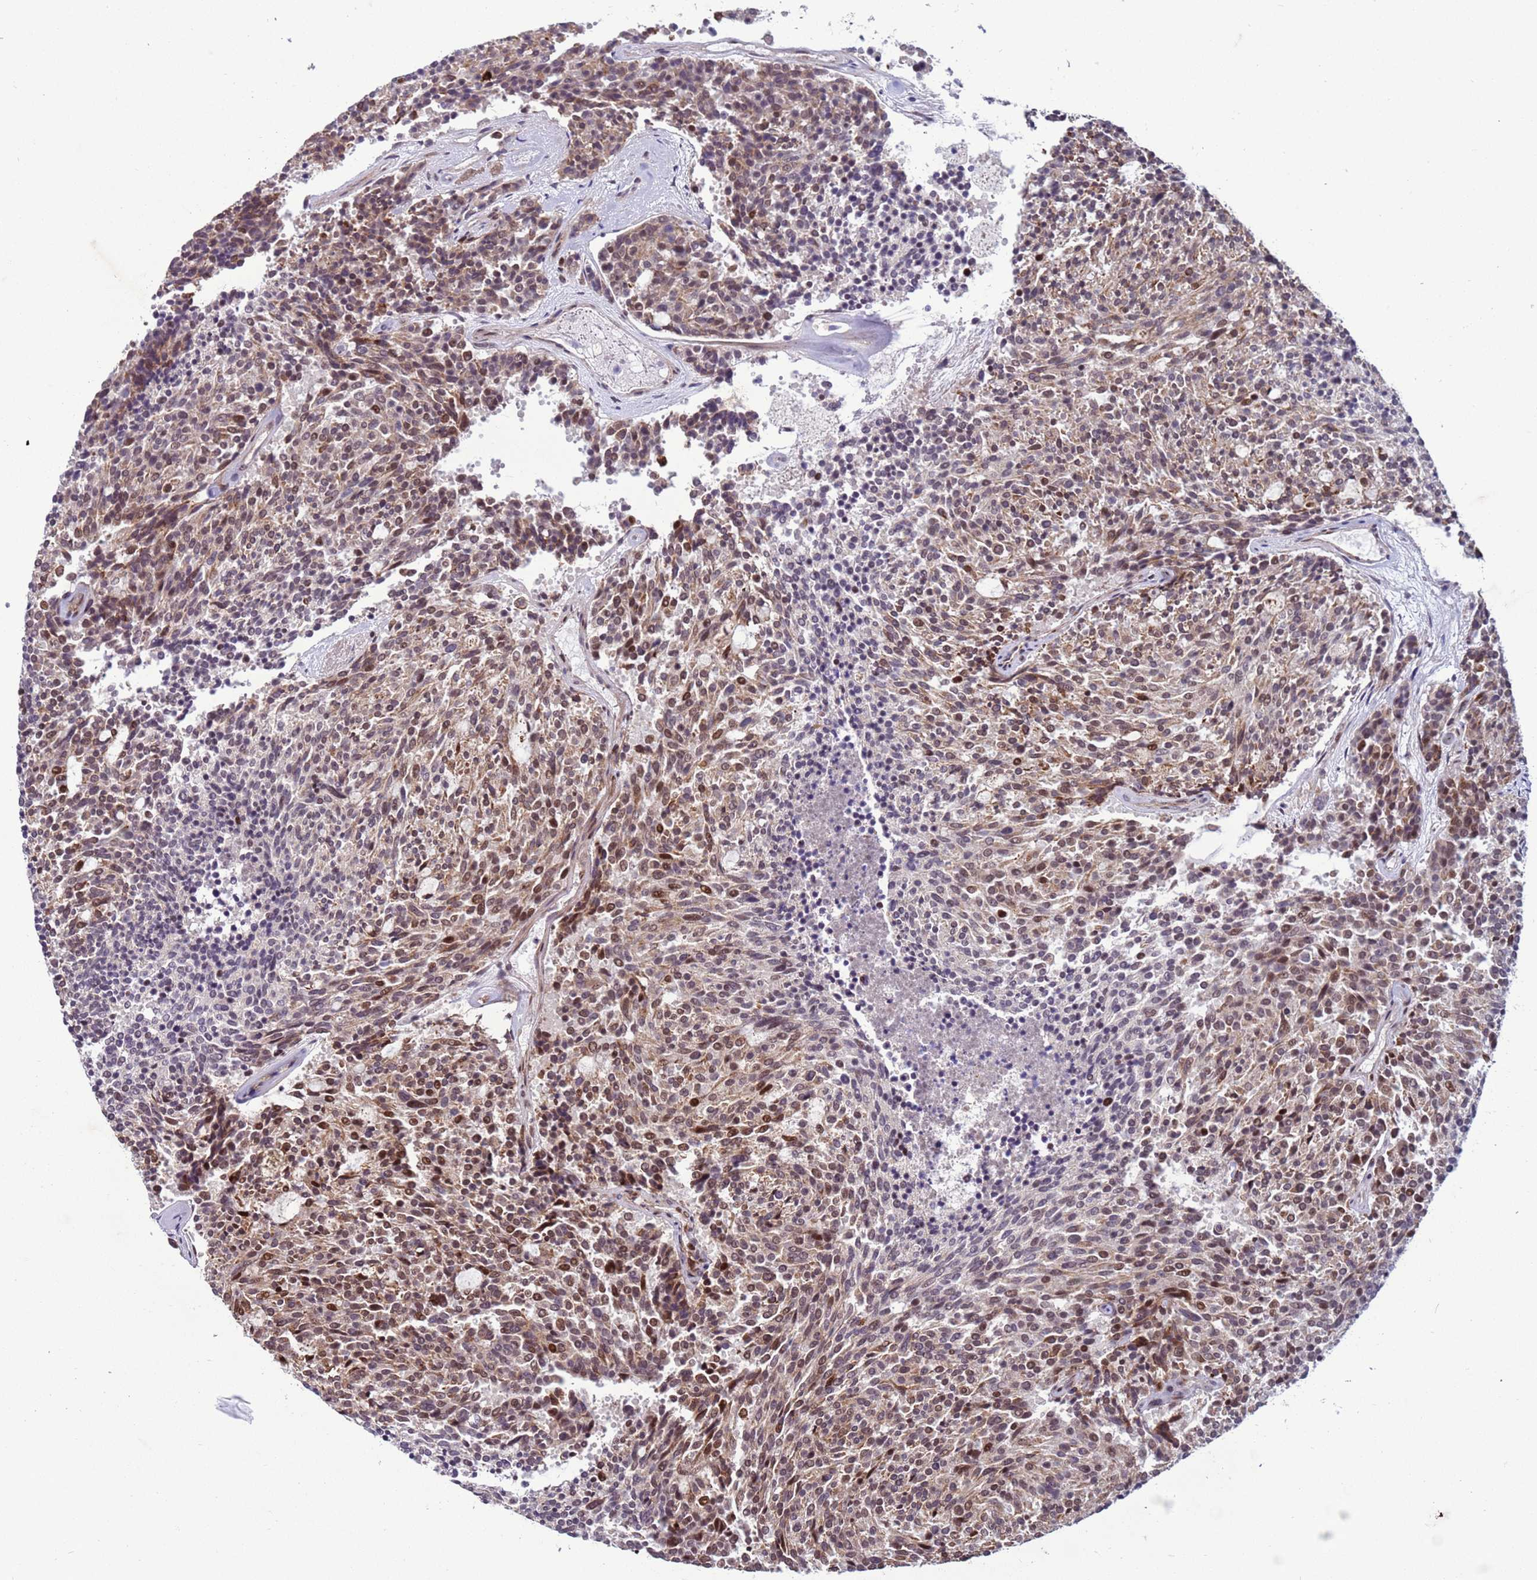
{"staining": {"intensity": "moderate", "quantity": ">75%", "location": "cytoplasmic/membranous,nuclear"}, "tissue": "carcinoid", "cell_type": "Tumor cells", "image_type": "cancer", "snomed": [{"axis": "morphology", "description": "Carcinoid, malignant, NOS"}, {"axis": "topography", "description": "Pancreas"}], "caption": "Protein analysis of malignant carcinoid tissue exhibits moderate cytoplasmic/membranous and nuclear positivity in approximately >75% of tumor cells.", "gene": "SHC3", "patient": {"sex": "female", "age": 54}}